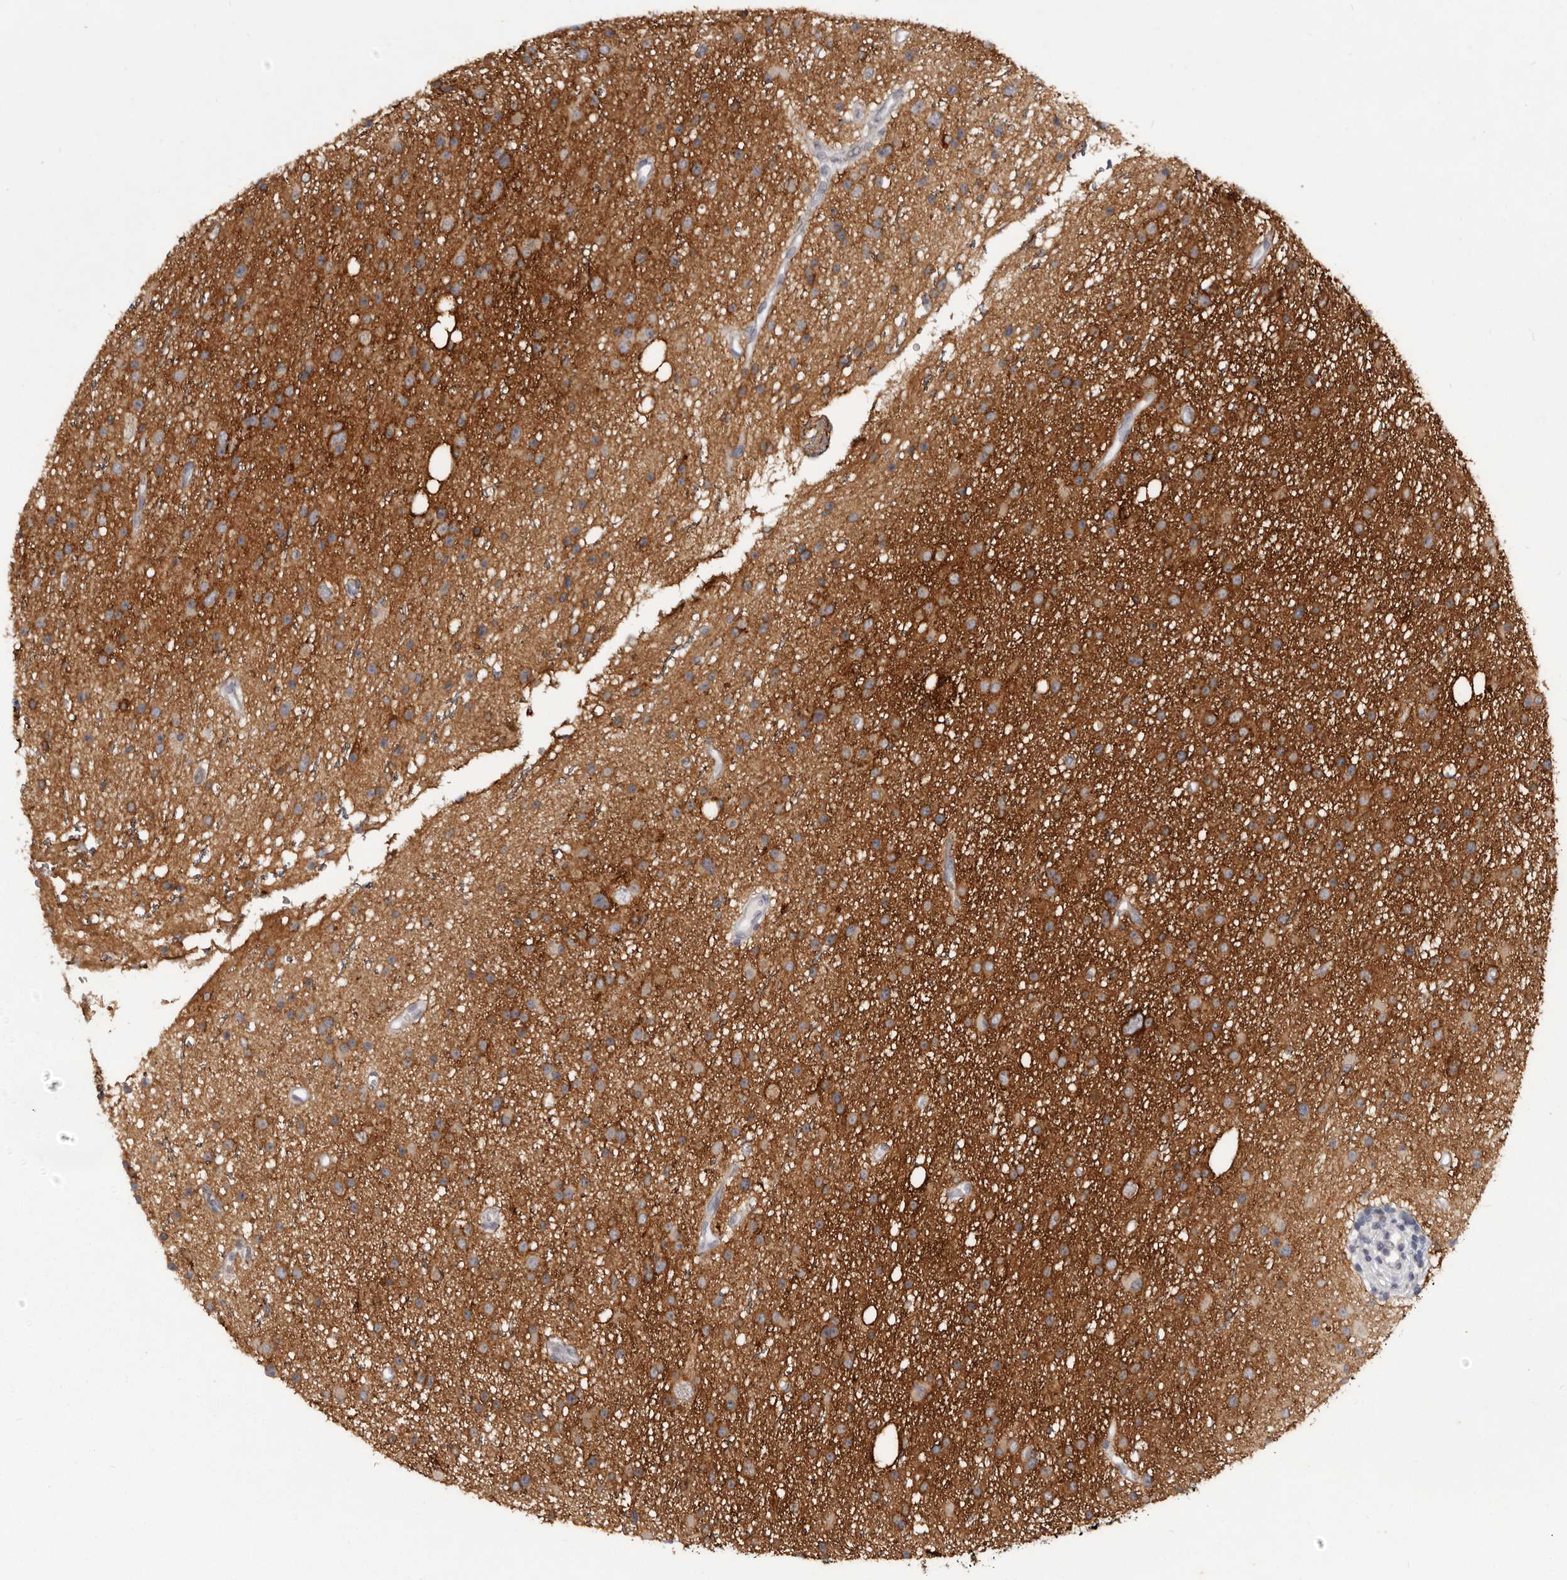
{"staining": {"intensity": "moderate", "quantity": ">75%", "location": "cytoplasmic/membranous"}, "tissue": "glioma", "cell_type": "Tumor cells", "image_type": "cancer", "snomed": [{"axis": "morphology", "description": "Glioma, malignant, Low grade"}, {"axis": "topography", "description": "Cerebral cortex"}], "caption": "Human glioma stained with a brown dye demonstrates moderate cytoplasmic/membranous positive staining in approximately >75% of tumor cells.", "gene": "TNR", "patient": {"sex": "female", "age": 39}}